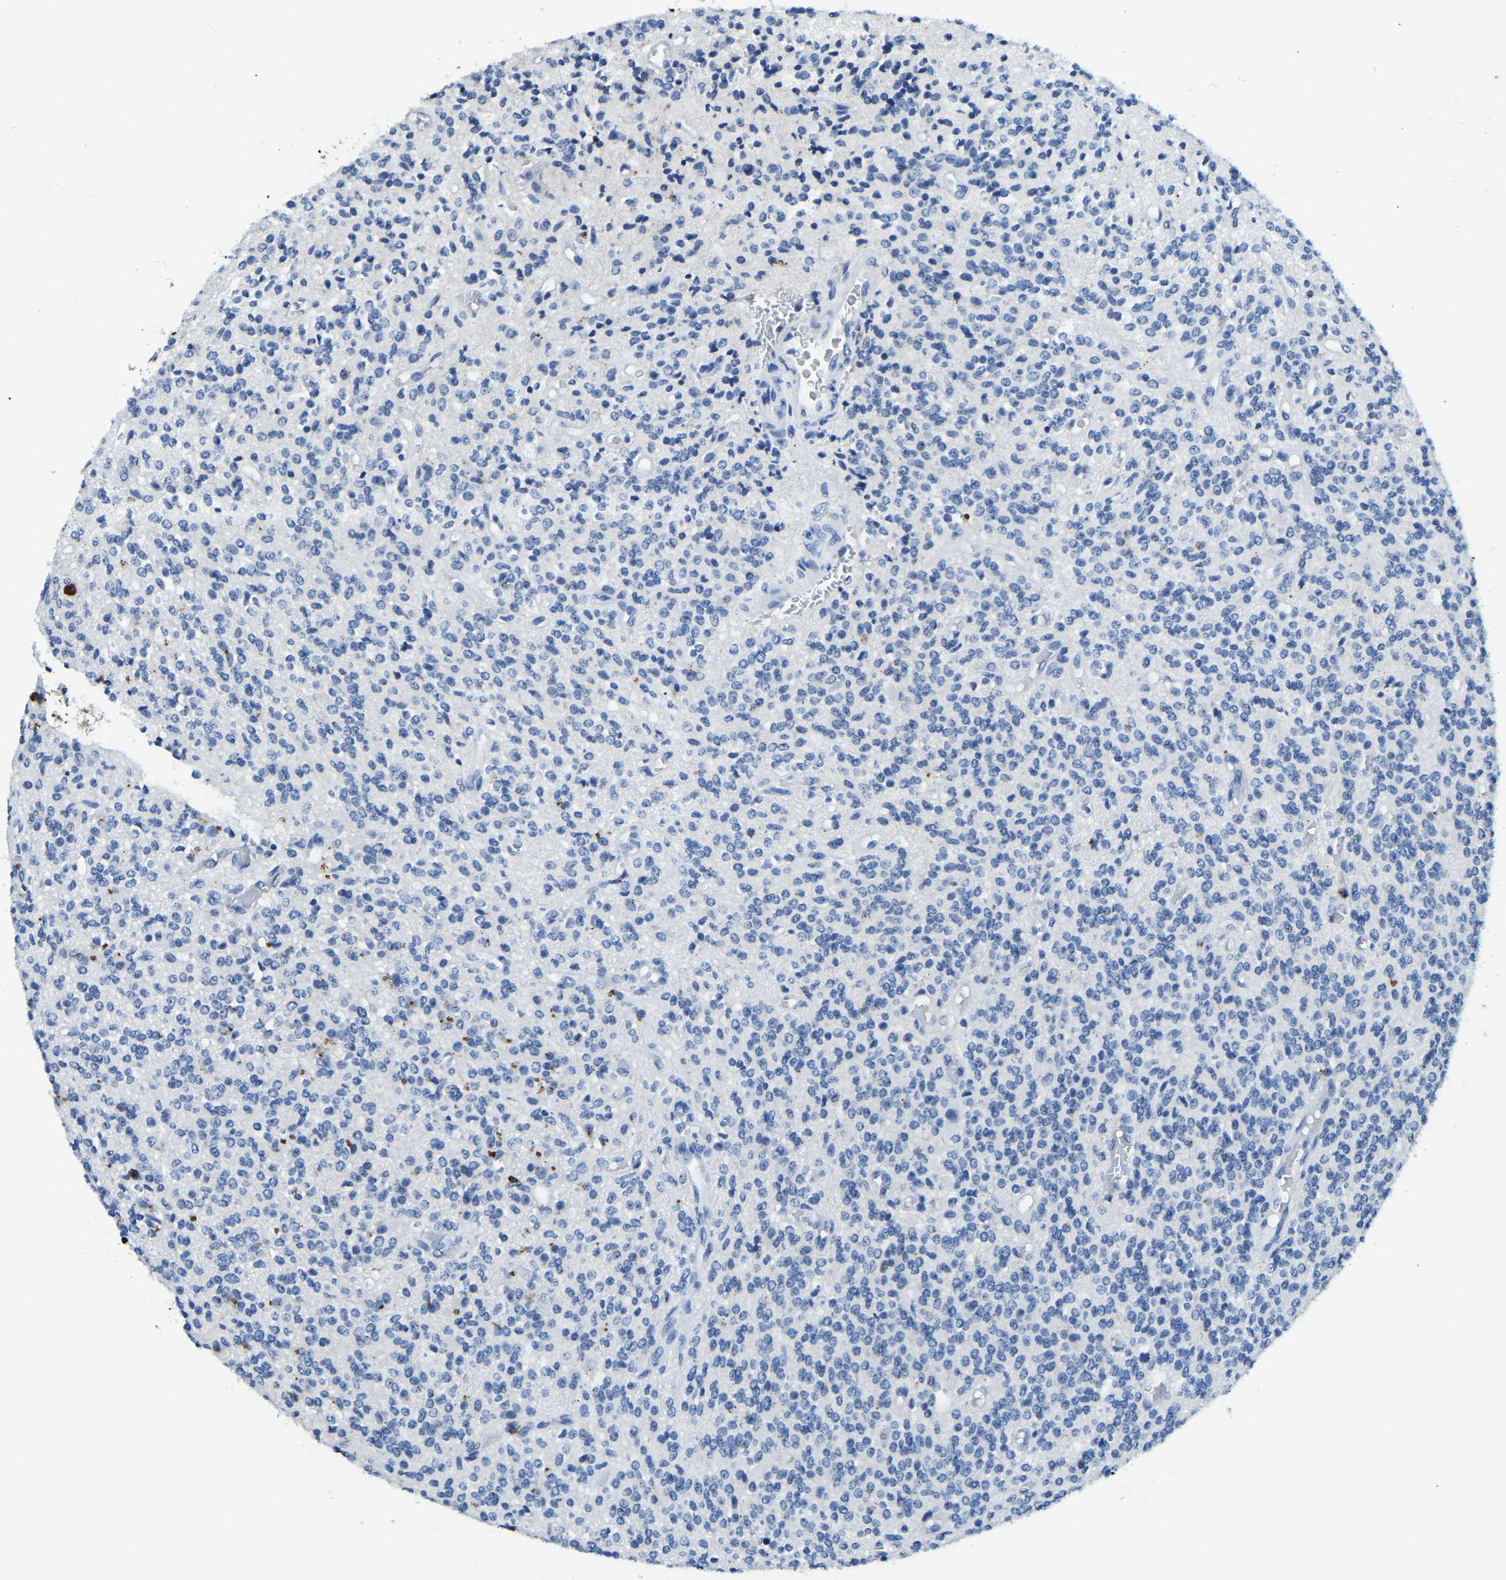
{"staining": {"intensity": "negative", "quantity": "none", "location": "none"}, "tissue": "glioma", "cell_type": "Tumor cells", "image_type": "cancer", "snomed": [{"axis": "morphology", "description": "Glioma, malignant, High grade"}, {"axis": "topography", "description": "Brain"}], "caption": "Immunohistochemistry (IHC) micrograph of neoplastic tissue: human glioma stained with DAB shows no significant protein staining in tumor cells. Nuclei are stained in blue.", "gene": "UBN2", "patient": {"sex": "male", "age": 34}}